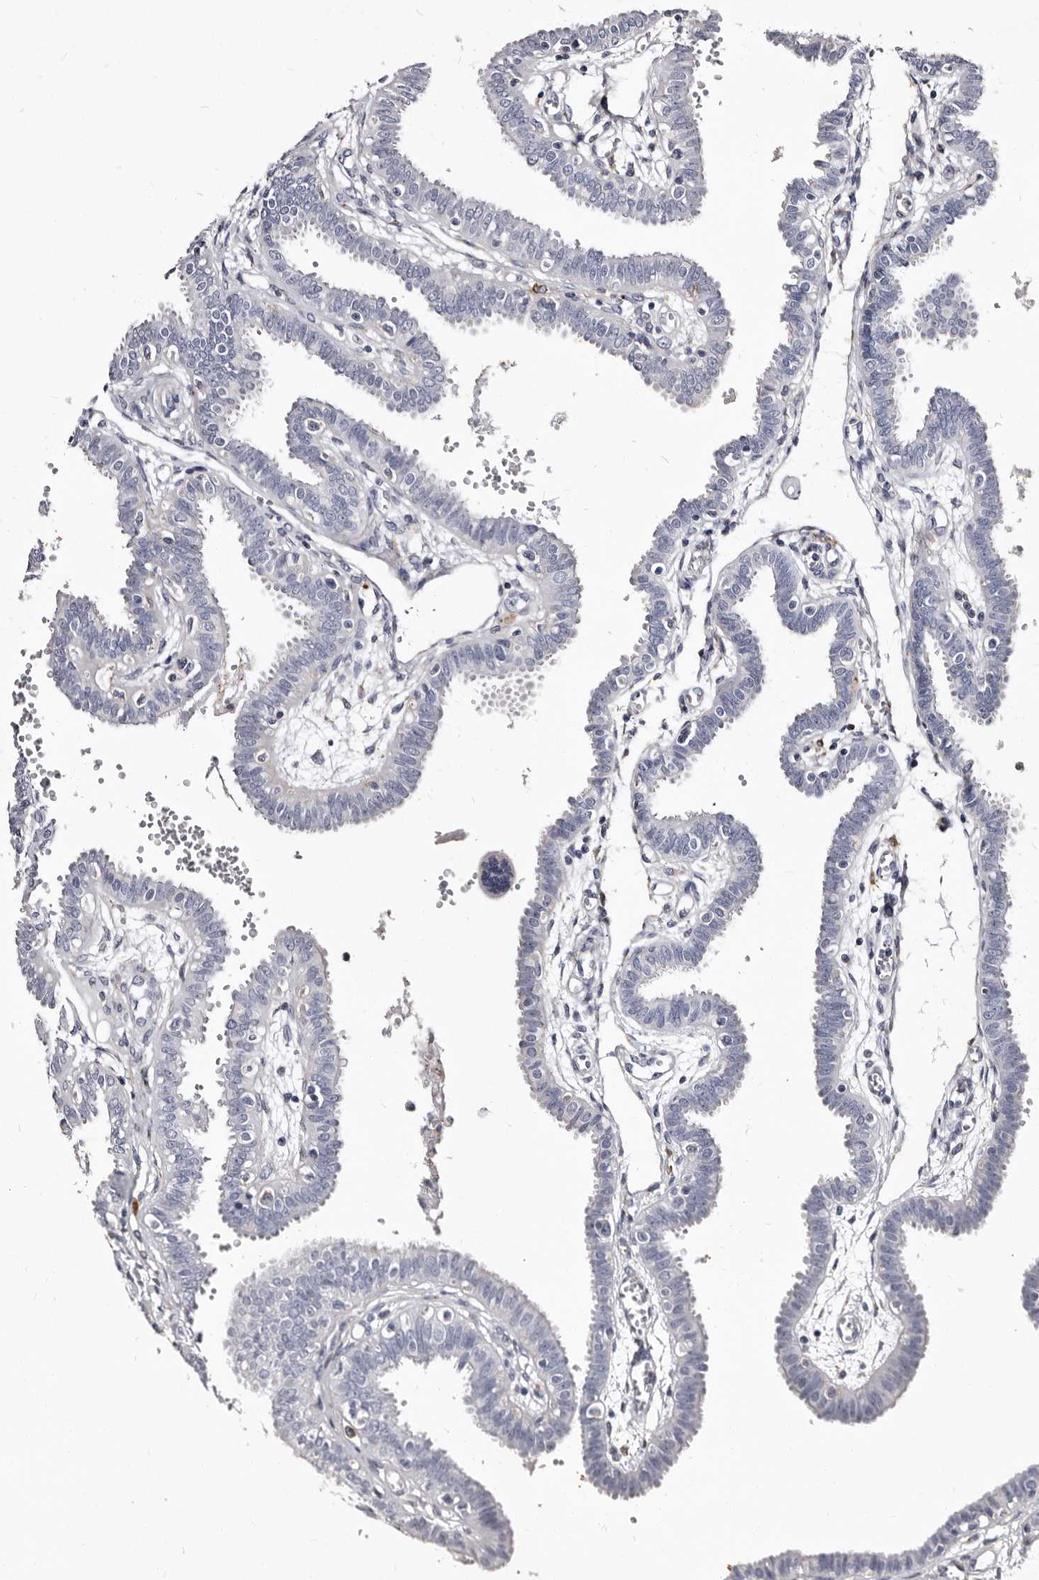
{"staining": {"intensity": "negative", "quantity": "none", "location": "none"}, "tissue": "fallopian tube", "cell_type": "Glandular cells", "image_type": "normal", "snomed": [{"axis": "morphology", "description": "Normal tissue, NOS"}, {"axis": "topography", "description": "Fallopian tube"}], "caption": "High magnification brightfield microscopy of unremarkable fallopian tube stained with DAB (brown) and counterstained with hematoxylin (blue): glandular cells show no significant positivity. Brightfield microscopy of immunohistochemistry (IHC) stained with DAB (3,3'-diaminobenzidine) (brown) and hematoxylin (blue), captured at high magnification.", "gene": "AUNIP", "patient": {"sex": "female", "age": 32}}